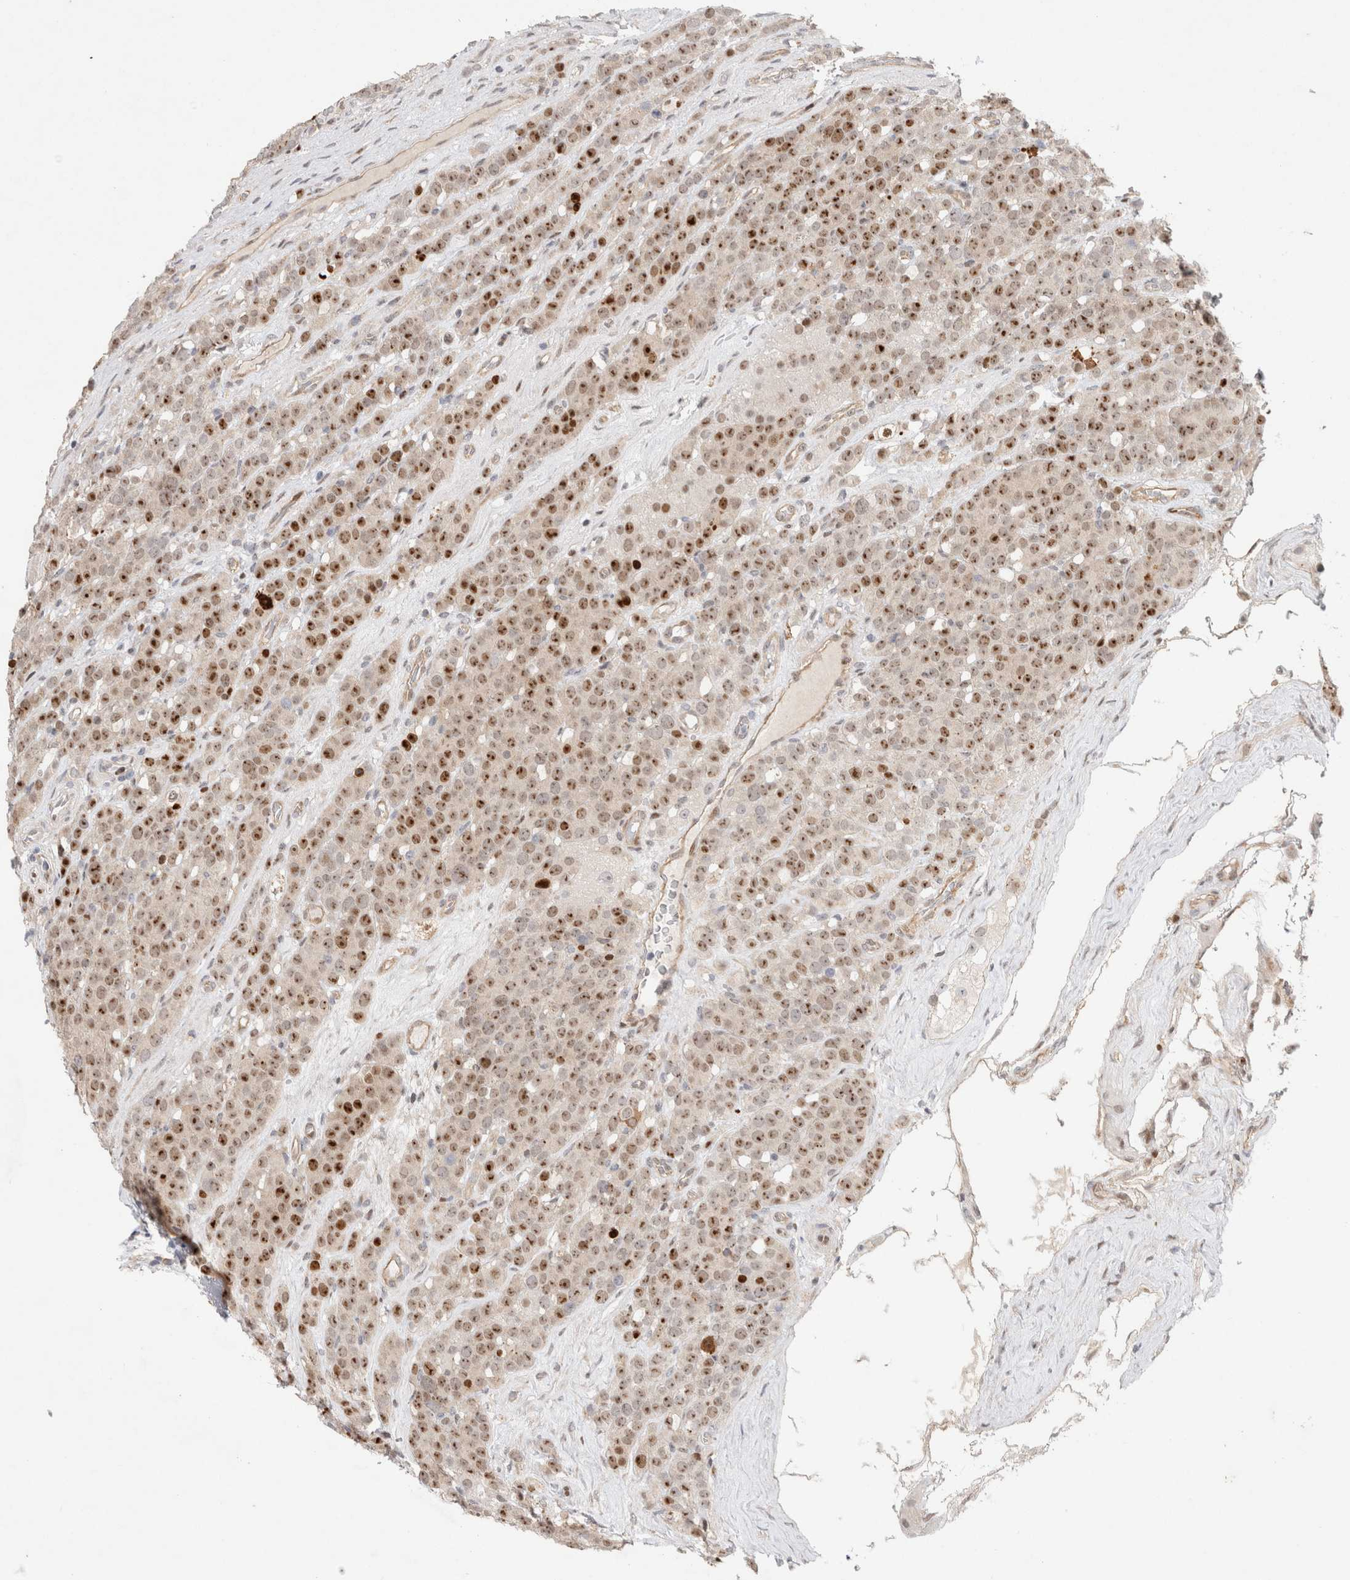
{"staining": {"intensity": "moderate", "quantity": ">75%", "location": "nuclear"}, "tissue": "testis cancer", "cell_type": "Tumor cells", "image_type": "cancer", "snomed": [{"axis": "morphology", "description": "Seminoma, NOS"}, {"axis": "topography", "description": "Testis"}], "caption": "IHC image of neoplastic tissue: human testis cancer stained using immunohistochemistry exhibits medium levels of moderate protein expression localized specifically in the nuclear of tumor cells, appearing as a nuclear brown color.", "gene": "TCF4", "patient": {"sex": "male", "age": 71}}